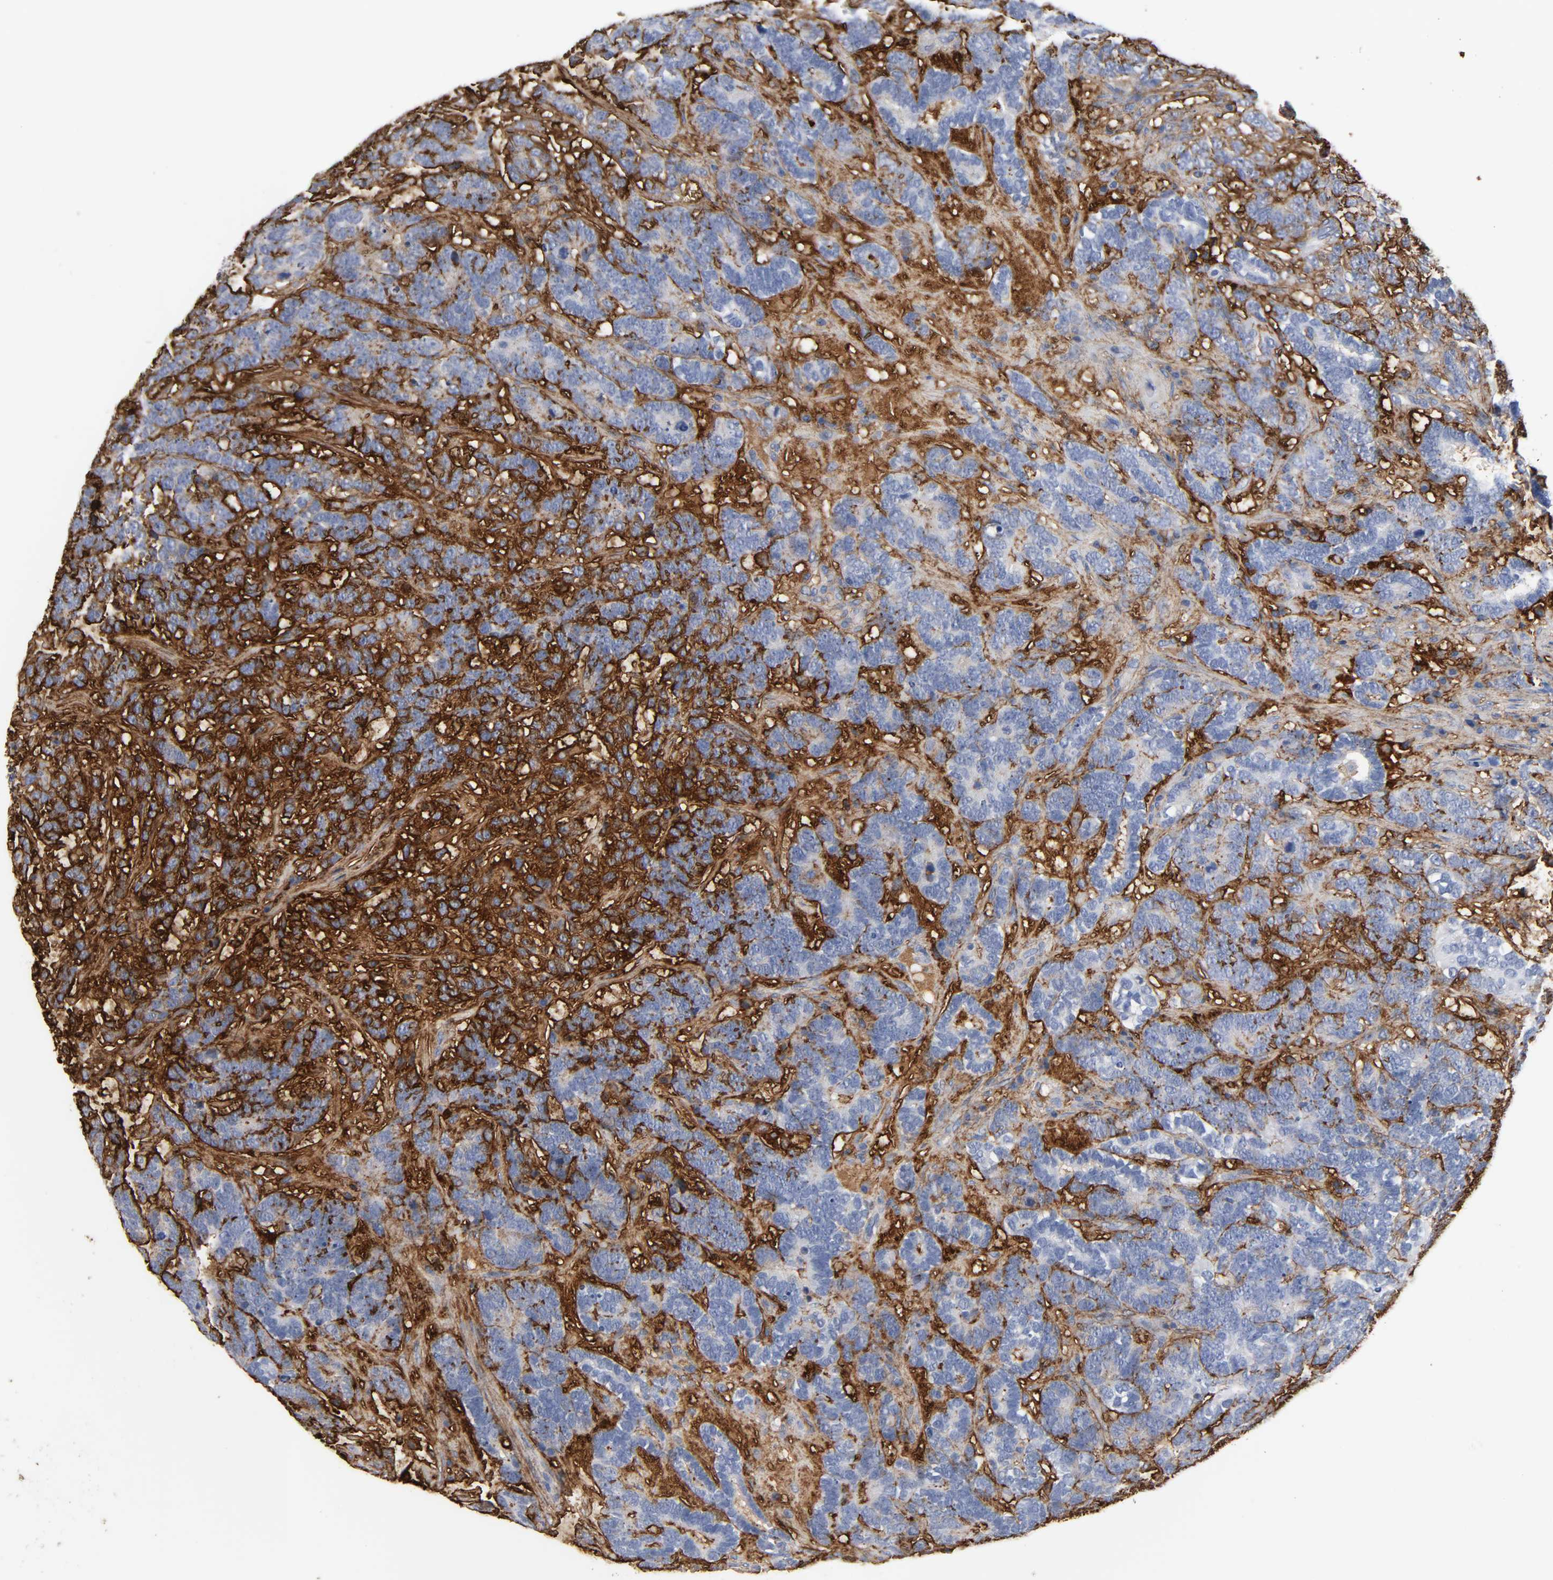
{"staining": {"intensity": "negative", "quantity": "none", "location": "none"}, "tissue": "testis cancer", "cell_type": "Tumor cells", "image_type": "cancer", "snomed": [{"axis": "morphology", "description": "Carcinoma, Embryonal, NOS"}, {"axis": "topography", "description": "Testis"}], "caption": "The immunohistochemistry photomicrograph has no significant expression in tumor cells of testis embryonal carcinoma tissue.", "gene": "FBLN1", "patient": {"sex": "male", "age": 26}}